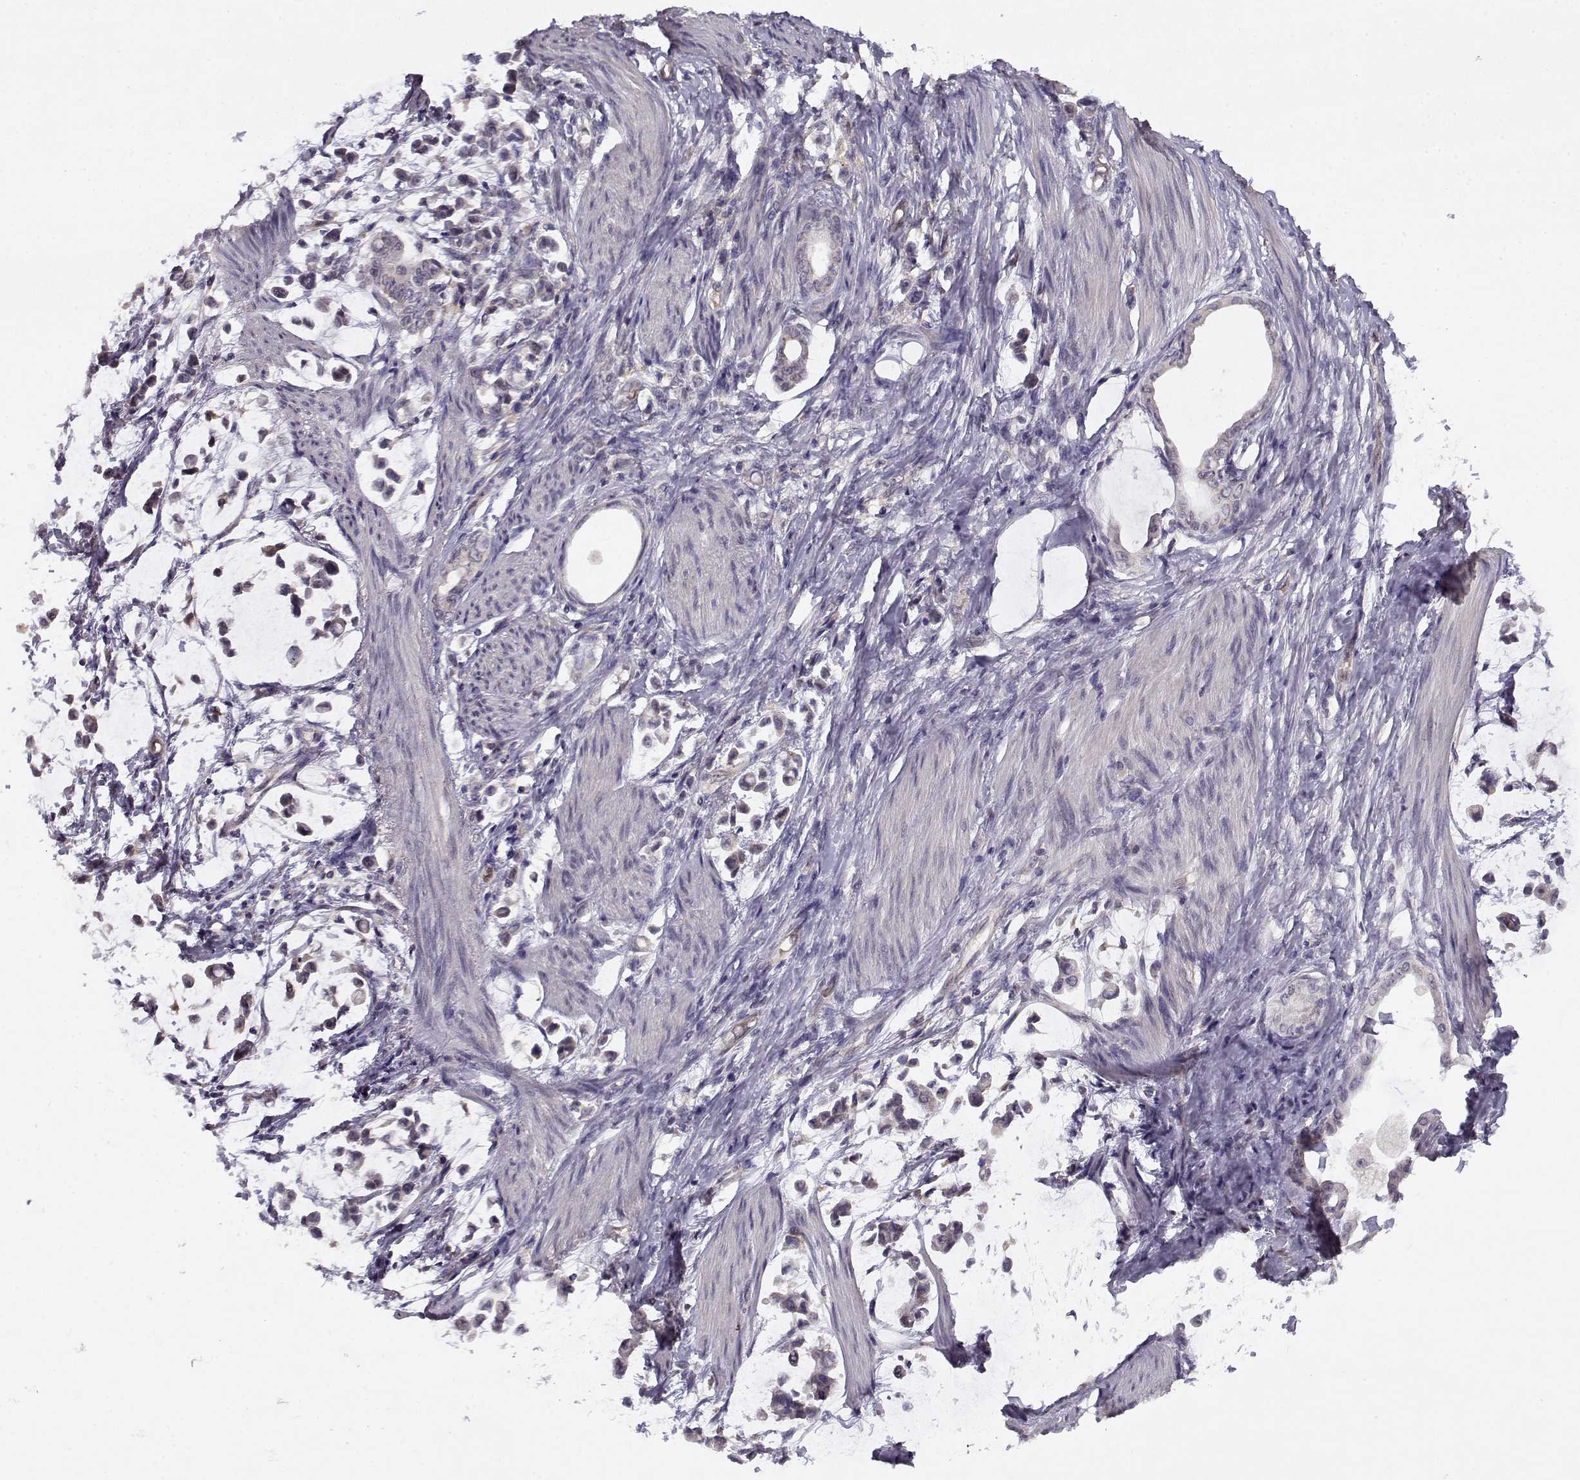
{"staining": {"intensity": "negative", "quantity": "none", "location": "none"}, "tissue": "stomach cancer", "cell_type": "Tumor cells", "image_type": "cancer", "snomed": [{"axis": "morphology", "description": "Adenocarcinoma, NOS"}, {"axis": "topography", "description": "Stomach"}], "caption": "A histopathology image of human stomach cancer (adenocarcinoma) is negative for staining in tumor cells. Brightfield microscopy of IHC stained with DAB (3,3'-diaminobenzidine) (brown) and hematoxylin (blue), captured at high magnification.", "gene": "BMX", "patient": {"sex": "male", "age": 82}}